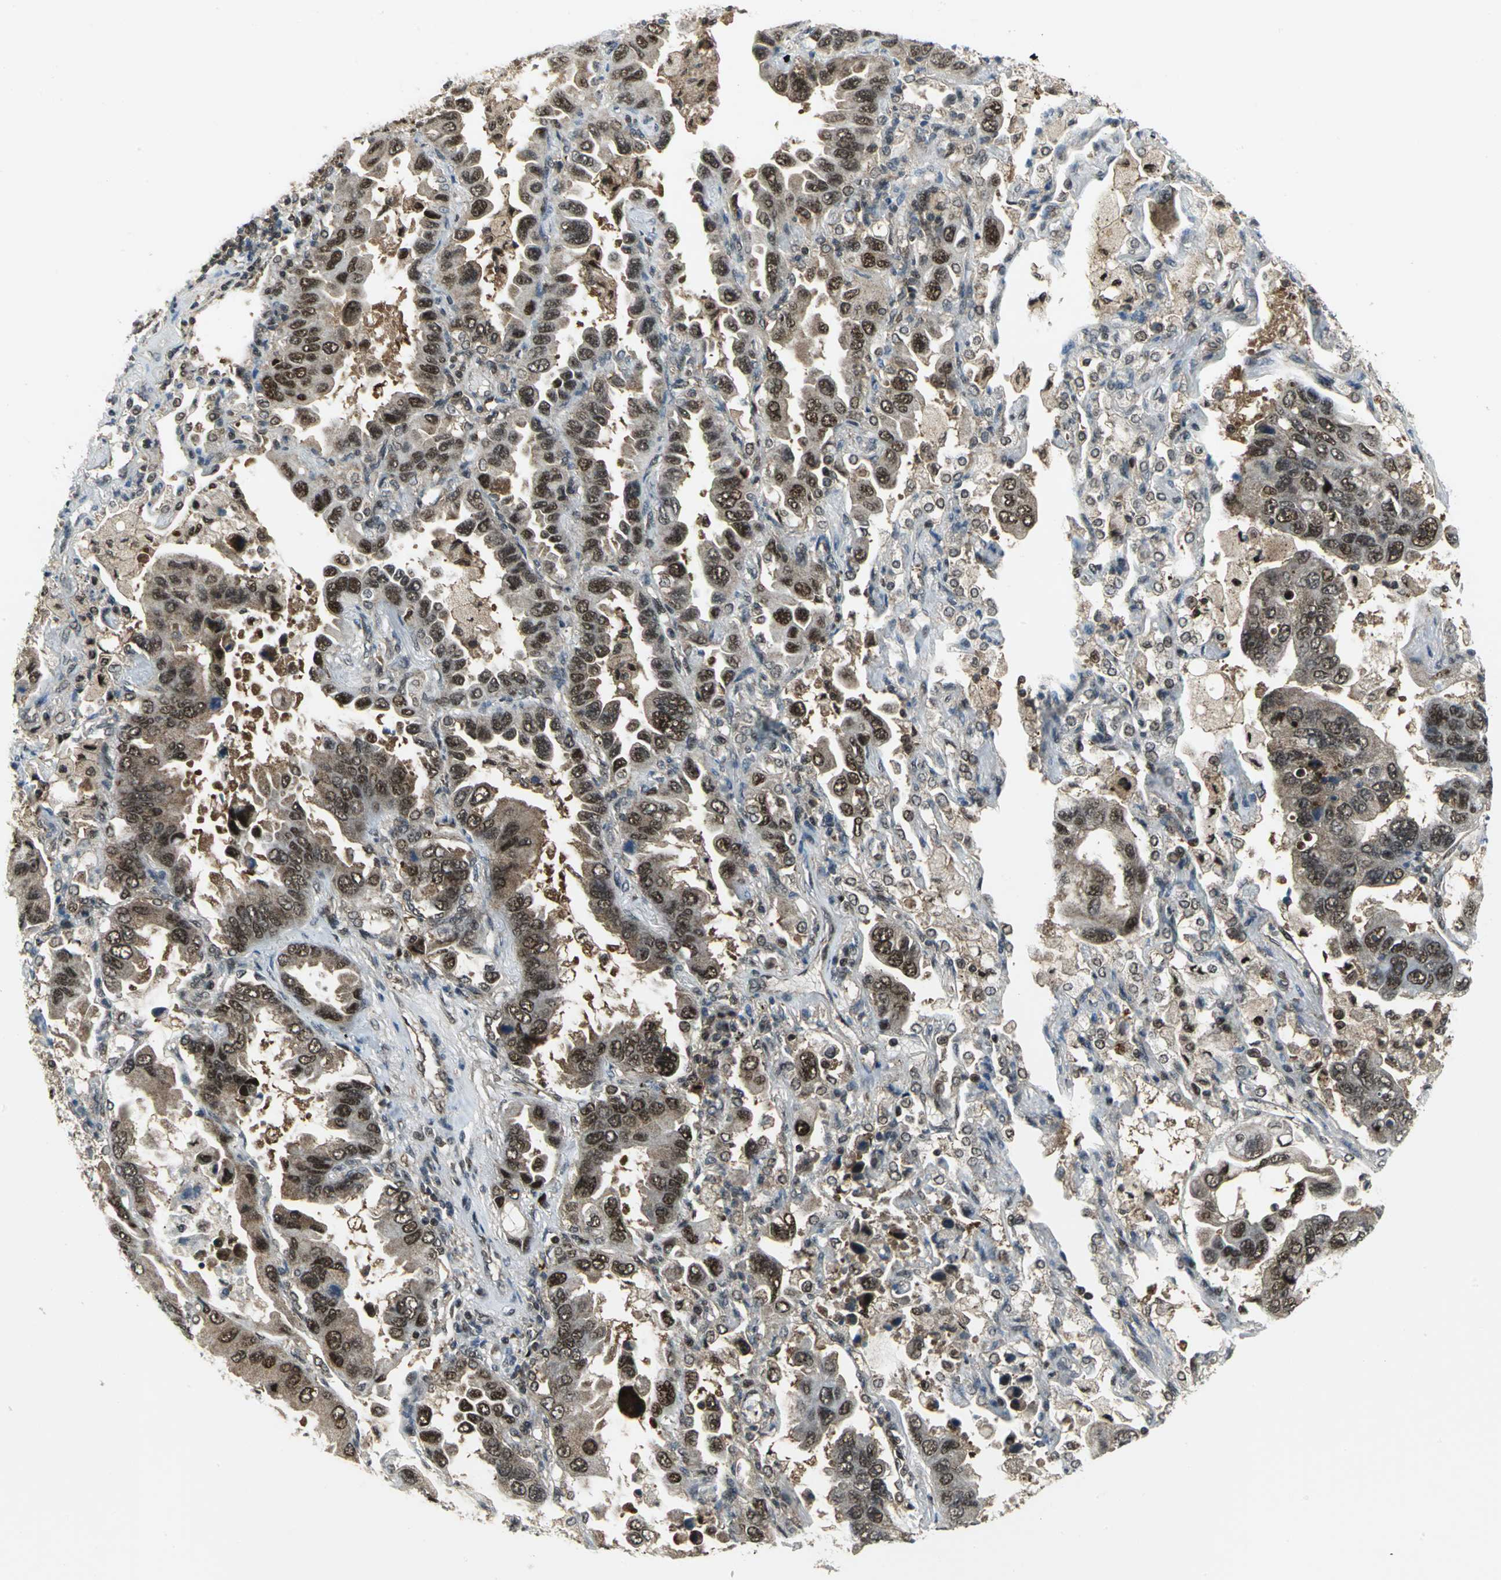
{"staining": {"intensity": "moderate", "quantity": ">75%", "location": "cytoplasmic/membranous,nuclear"}, "tissue": "lung cancer", "cell_type": "Tumor cells", "image_type": "cancer", "snomed": [{"axis": "morphology", "description": "Adenocarcinoma, NOS"}, {"axis": "topography", "description": "Lung"}], "caption": "This image reveals IHC staining of human adenocarcinoma (lung), with medium moderate cytoplasmic/membranous and nuclear positivity in approximately >75% of tumor cells.", "gene": "PSMA4", "patient": {"sex": "male", "age": 64}}